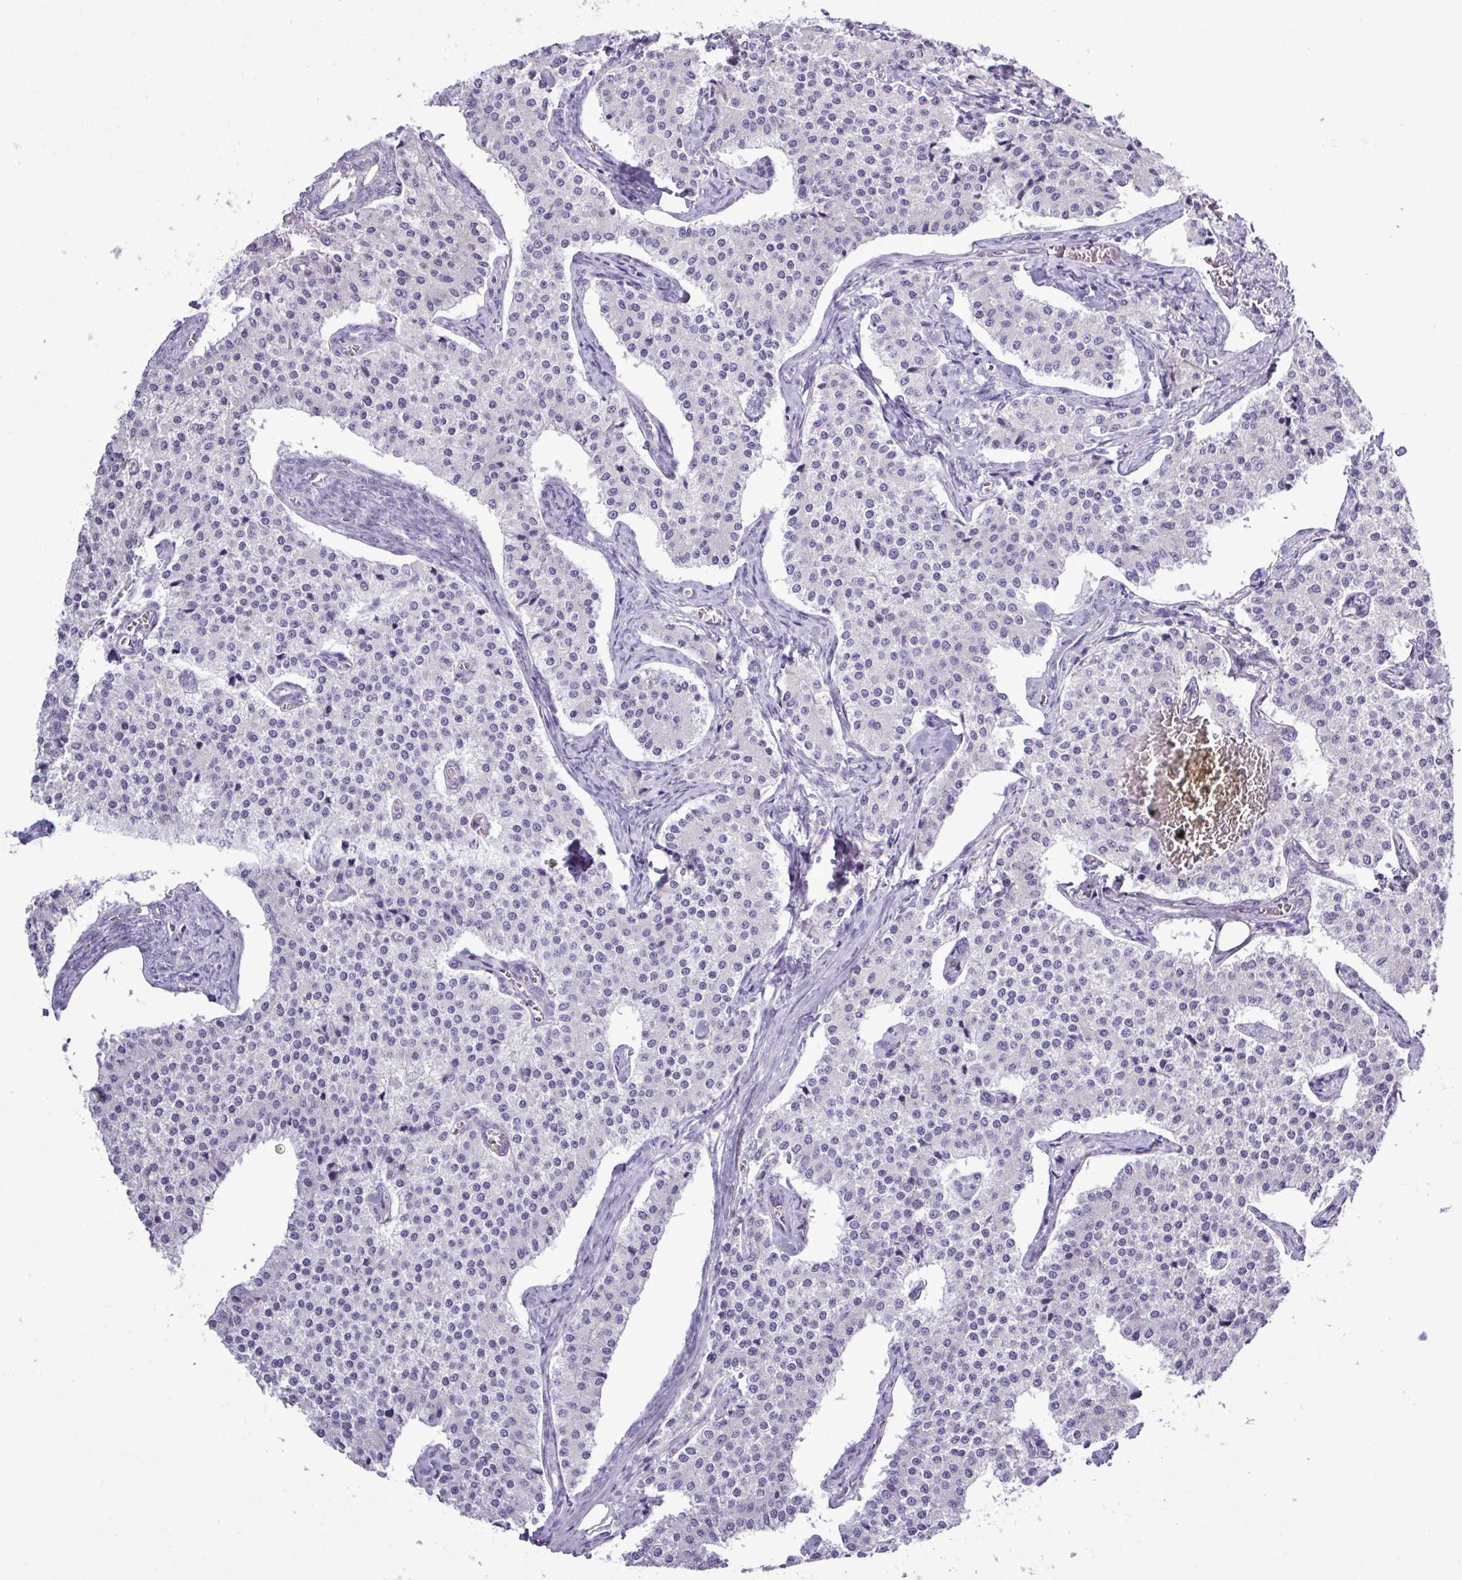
{"staining": {"intensity": "negative", "quantity": "none", "location": "none"}, "tissue": "carcinoid", "cell_type": "Tumor cells", "image_type": "cancer", "snomed": [{"axis": "morphology", "description": "Carcinoid, malignant, NOS"}, {"axis": "topography", "description": "Colon"}], "caption": "This is a histopathology image of immunohistochemistry staining of malignant carcinoid, which shows no staining in tumor cells. (DAB (3,3'-diaminobenzidine) immunohistochemistry, high magnification).", "gene": "ALDH3A1", "patient": {"sex": "female", "age": 52}}